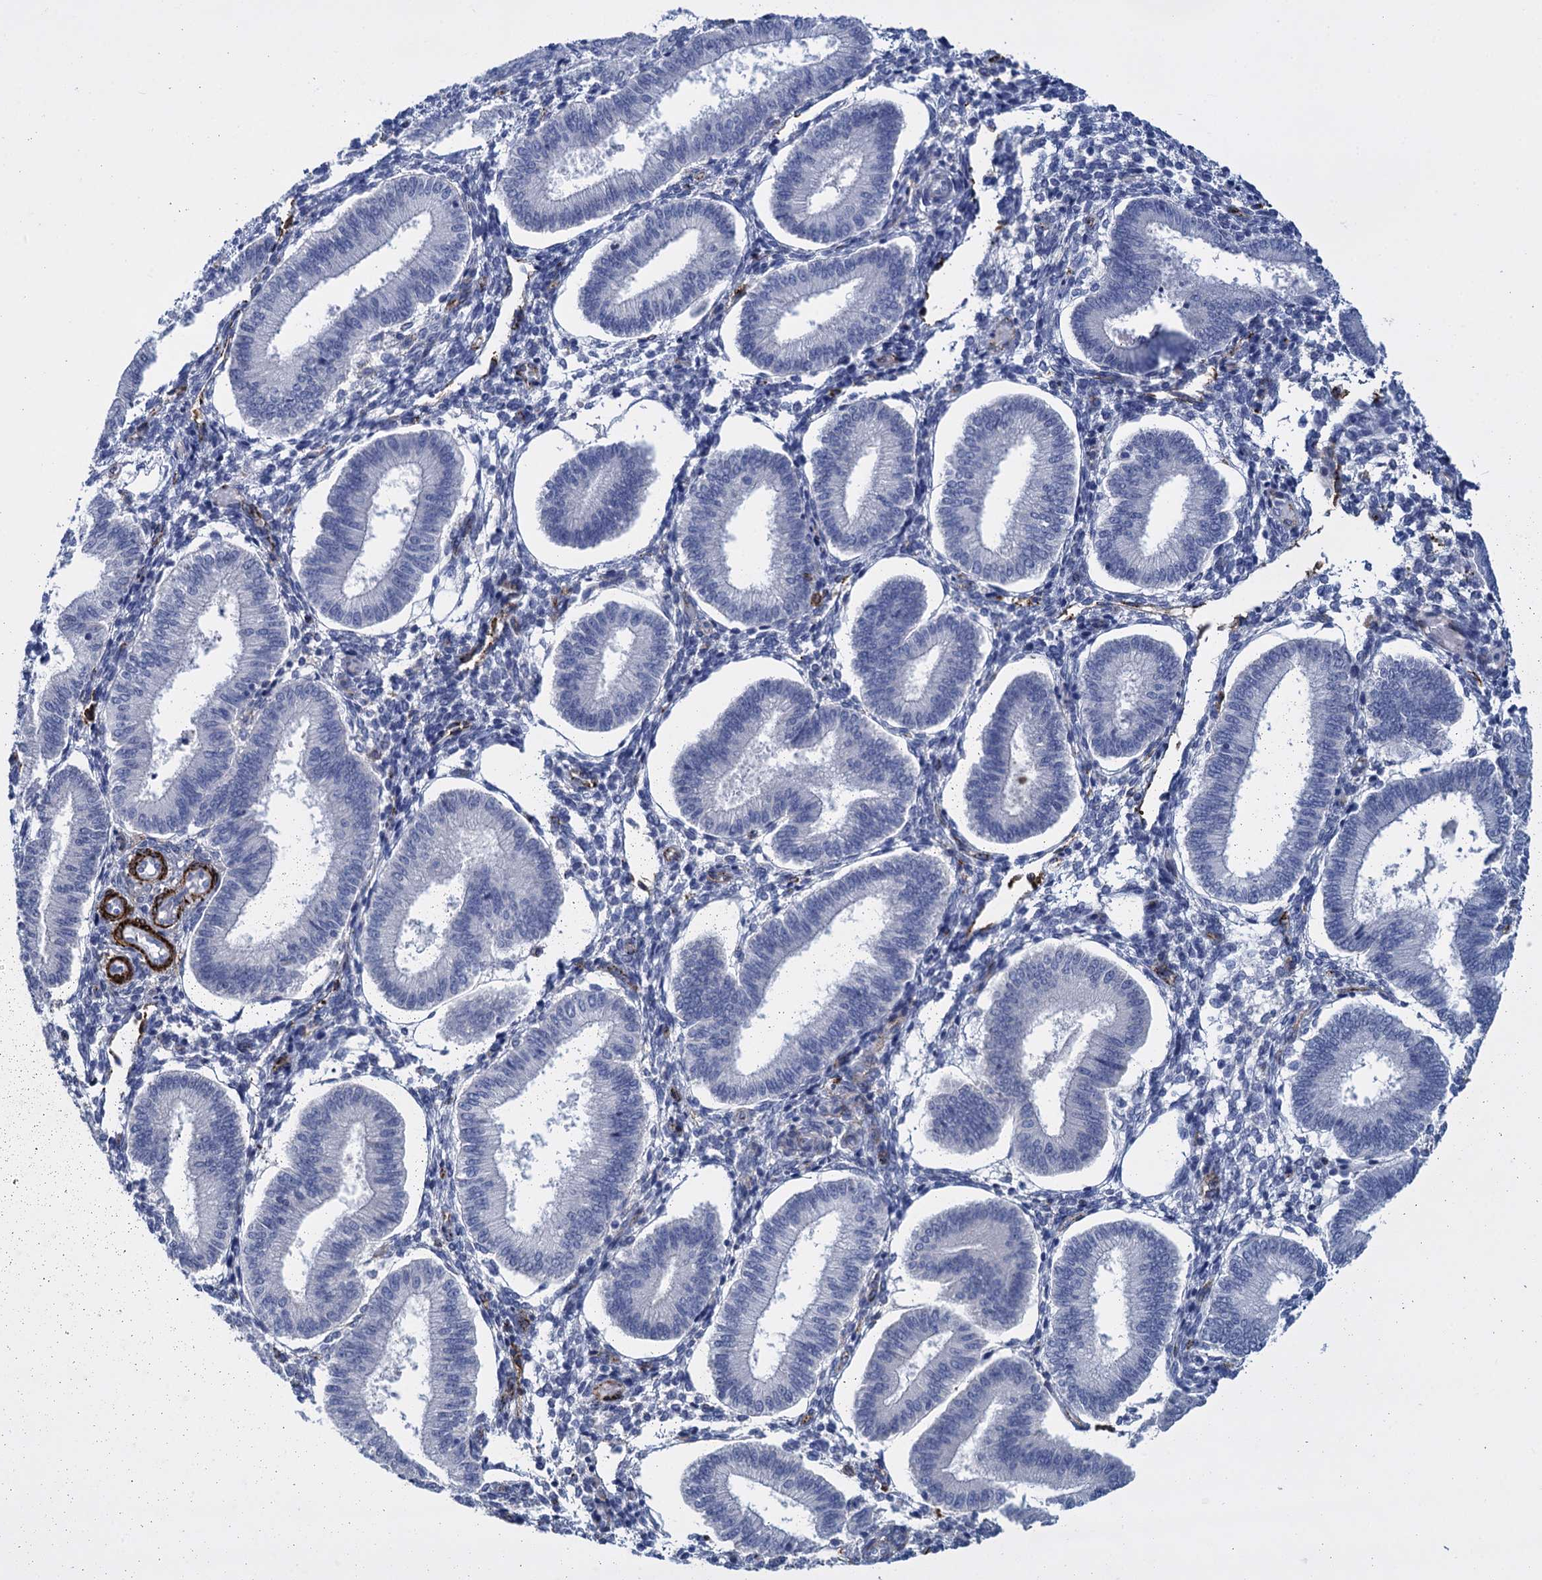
{"staining": {"intensity": "negative", "quantity": "none", "location": "none"}, "tissue": "endometrium", "cell_type": "Cells in endometrial stroma", "image_type": "normal", "snomed": [{"axis": "morphology", "description": "Normal tissue, NOS"}, {"axis": "topography", "description": "Endometrium"}], "caption": "Immunohistochemistry (IHC) image of unremarkable human endometrium stained for a protein (brown), which reveals no expression in cells in endometrial stroma.", "gene": "SNCG", "patient": {"sex": "female", "age": 39}}